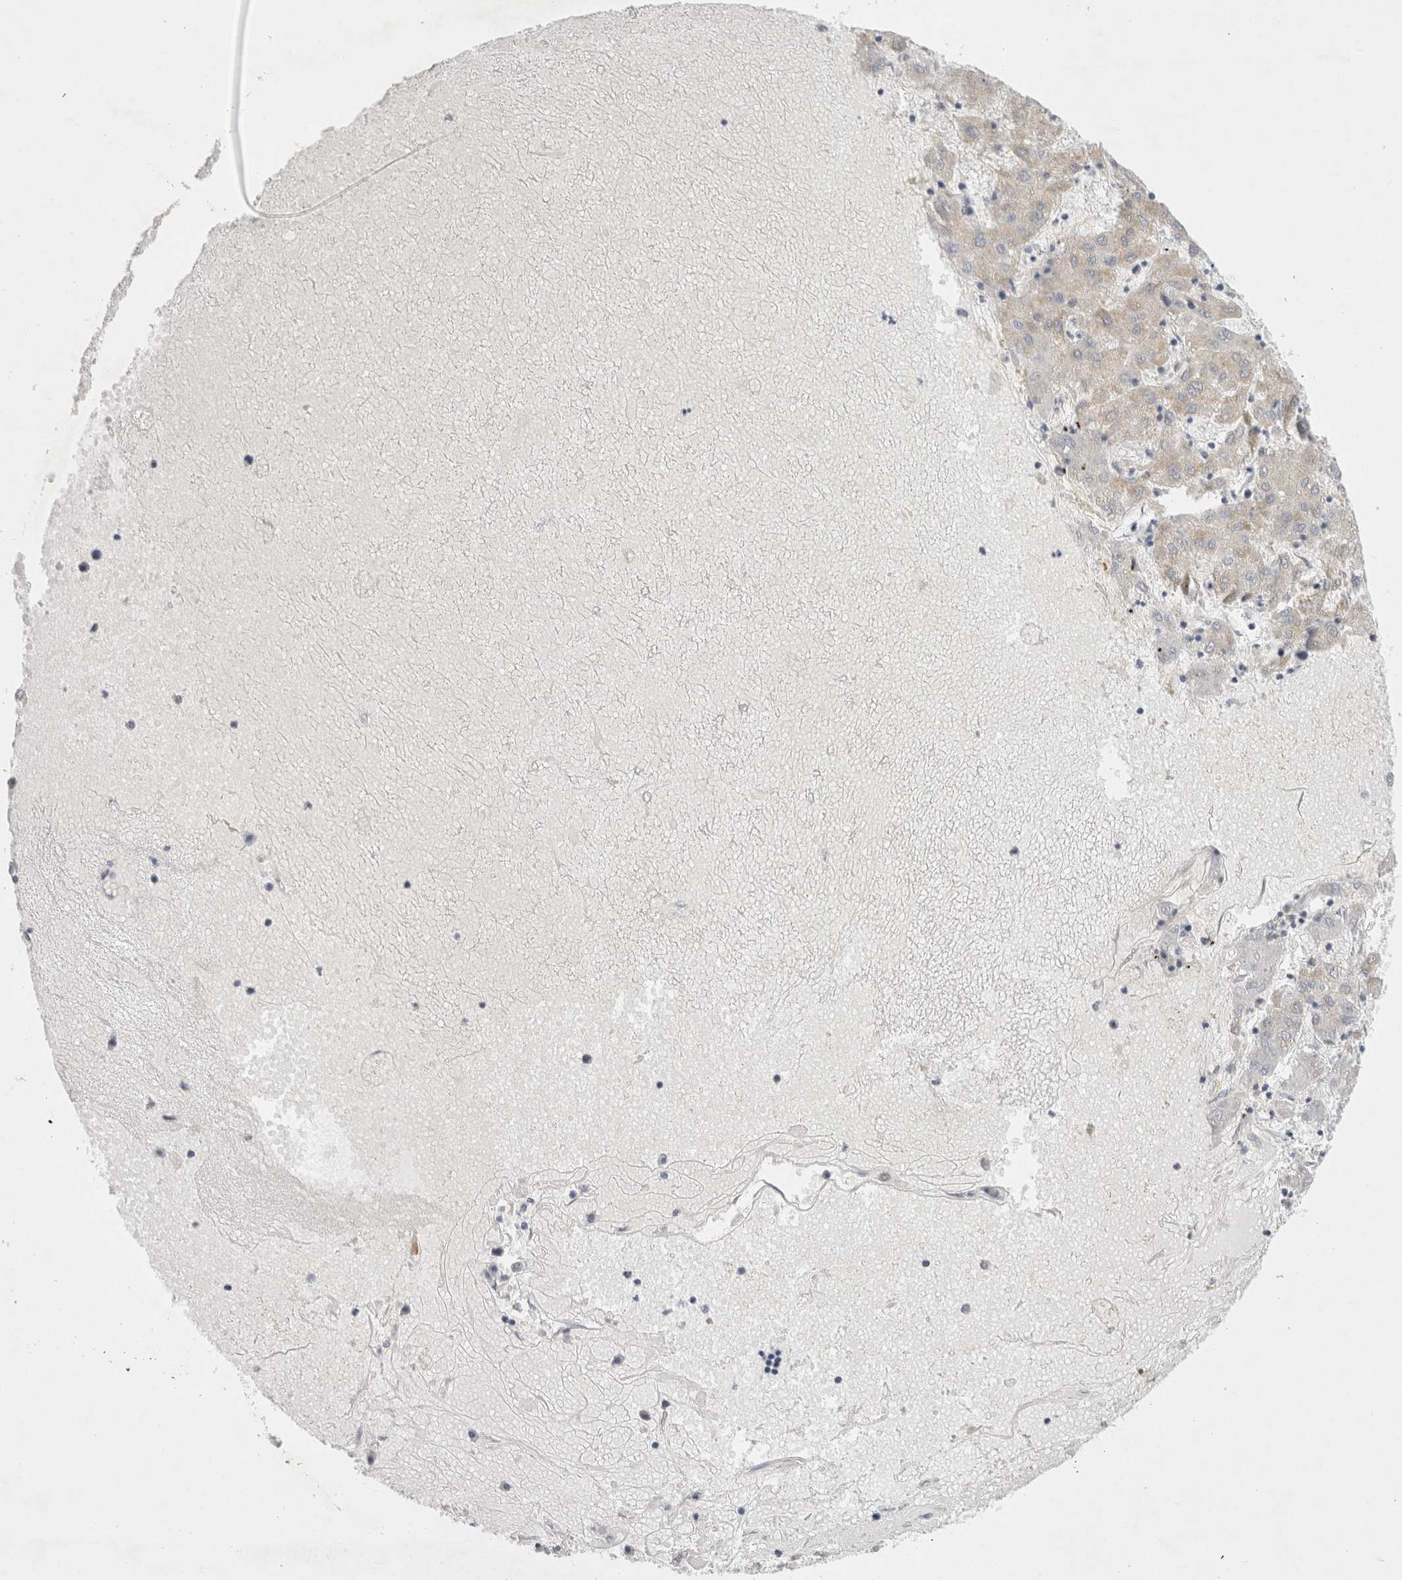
{"staining": {"intensity": "negative", "quantity": "none", "location": "none"}, "tissue": "liver cancer", "cell_type": "Tumor cells", "image_type": "cancer", "snomed": [{"axis": "morphology", "description": "Carcinoma, Hepatocellular, NOS"}, {"axis": "topography", "description": "Liver"}], "caption": "Human liver hepatocellular carcinoma stained for a protein using immunohistochemistry (IHC) exhibits no positivity in tumor cells.", "gene": "TRMT1L", "patient": {"sex": "male", "age": 72}}